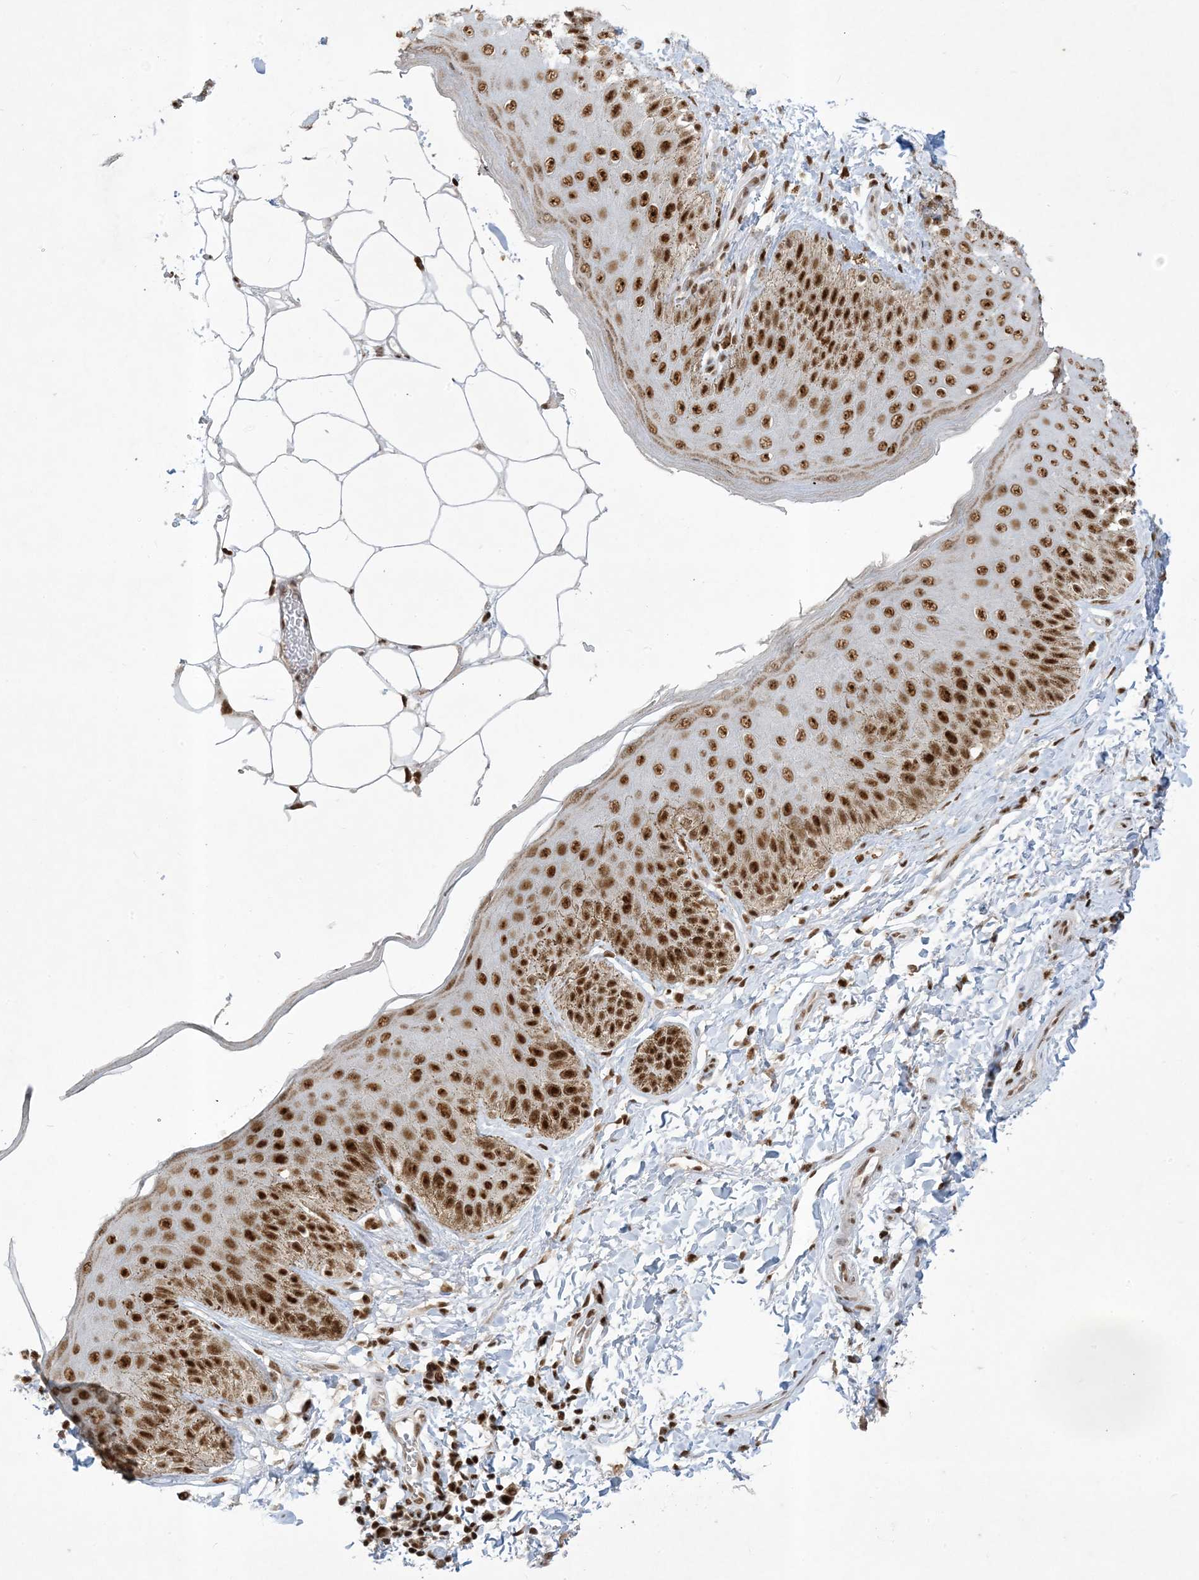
{"staining": {"intensity": "strong", "quantity": ">75%", "location": "nuclear"}, "tissue": "skin", "cell_type": "Epidermal cells", "image_type": "normal", "snomed": [{"axis": "morphology", "description": "Normal tissue, NOS"}, {"axis": "topography", "description": "Anal"}], "caption": "High-power microscopy captured an IHC micrograph of normal skin, revealing strong nuclear expression in approximately >75% of epidermal cells. (Stains: DAB in brown, nuclei in blue, Microscopy: brightfield microscopy at high magnification).", "gene": "PPIL2", "patient": {"sex": "male", "age": 44}}